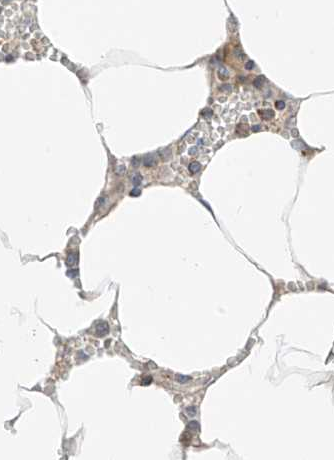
{"staining": {"intensity": "weak", "quantity": "<25%", "location": "cytoplasmic/membranous"}, "tissue": "bone marrow", "cell_type": "Hematopoietic cells", "image_type": "normal", "snomed": [{"axis": "morphology", "description": "Normal tissue, NOS"}, {"axis": "topography", "description": "Bone marrow"}], "caption": "Immunohistochemistry histopathology image of normal bone marrow: human bone marrow stained with DAB demonstrates no significant protein staining in hematopoietic cells. The staining is performed using DAB (3,3'-diaminobenzidine) brown chromogen with nuclei counter-stained in using hematoxylin.", "gene": "ETHE1", "patient": {"sex": "male", "age": 70}}